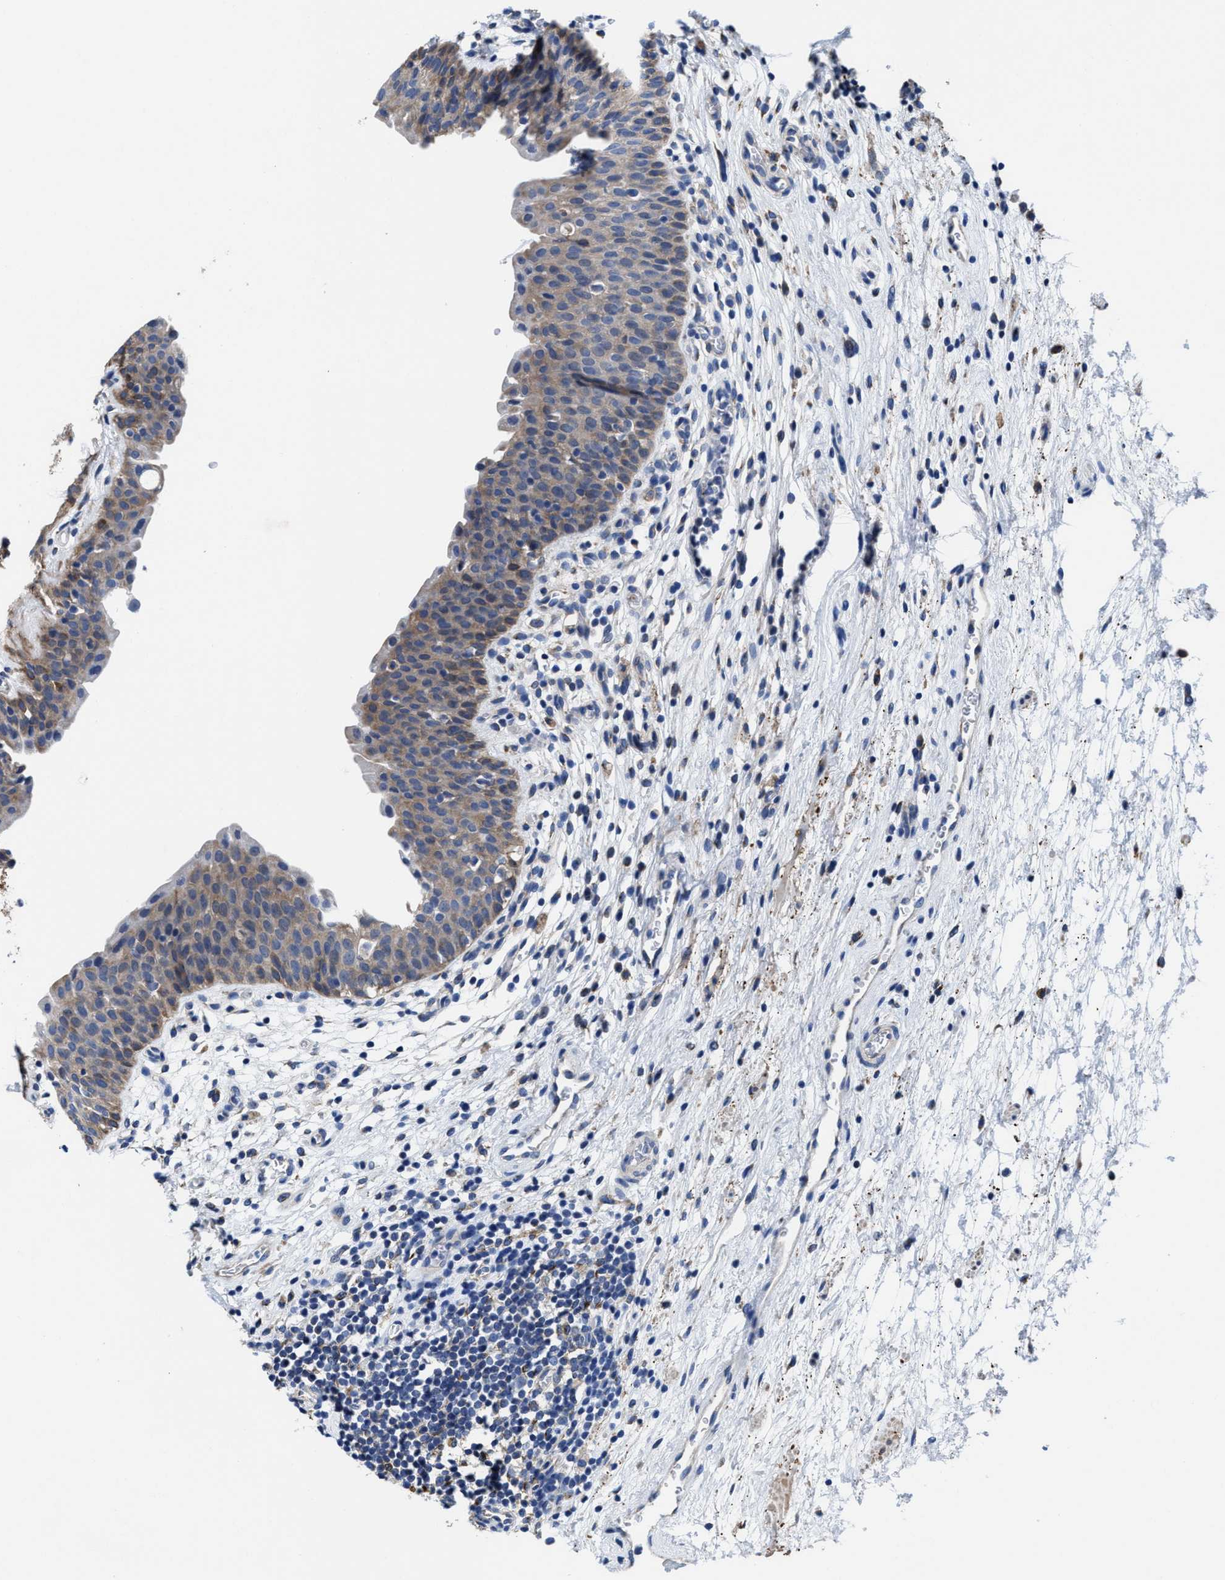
{"staining": {"intensity": "weak", "quantity": "25%-75%", "location": "cytoplasmic/membranous"}, "tissue": "urinary bladder", "cell_type": "Urothelial cells", "image_type": "normal", "snomed": [{"axis": "morphology", "description": "Normal tissue, NOS"}, {"axis": "topography", "description": "Urinary bladder"}], "caption": "IHC of normal human urinary bladder displays low levels of weak cytoplasmic/membranous staining in about 25%-75% of urothelial cells.", "gene": "TMEM30A", "patient": {"sex": "male", "age": 37}}